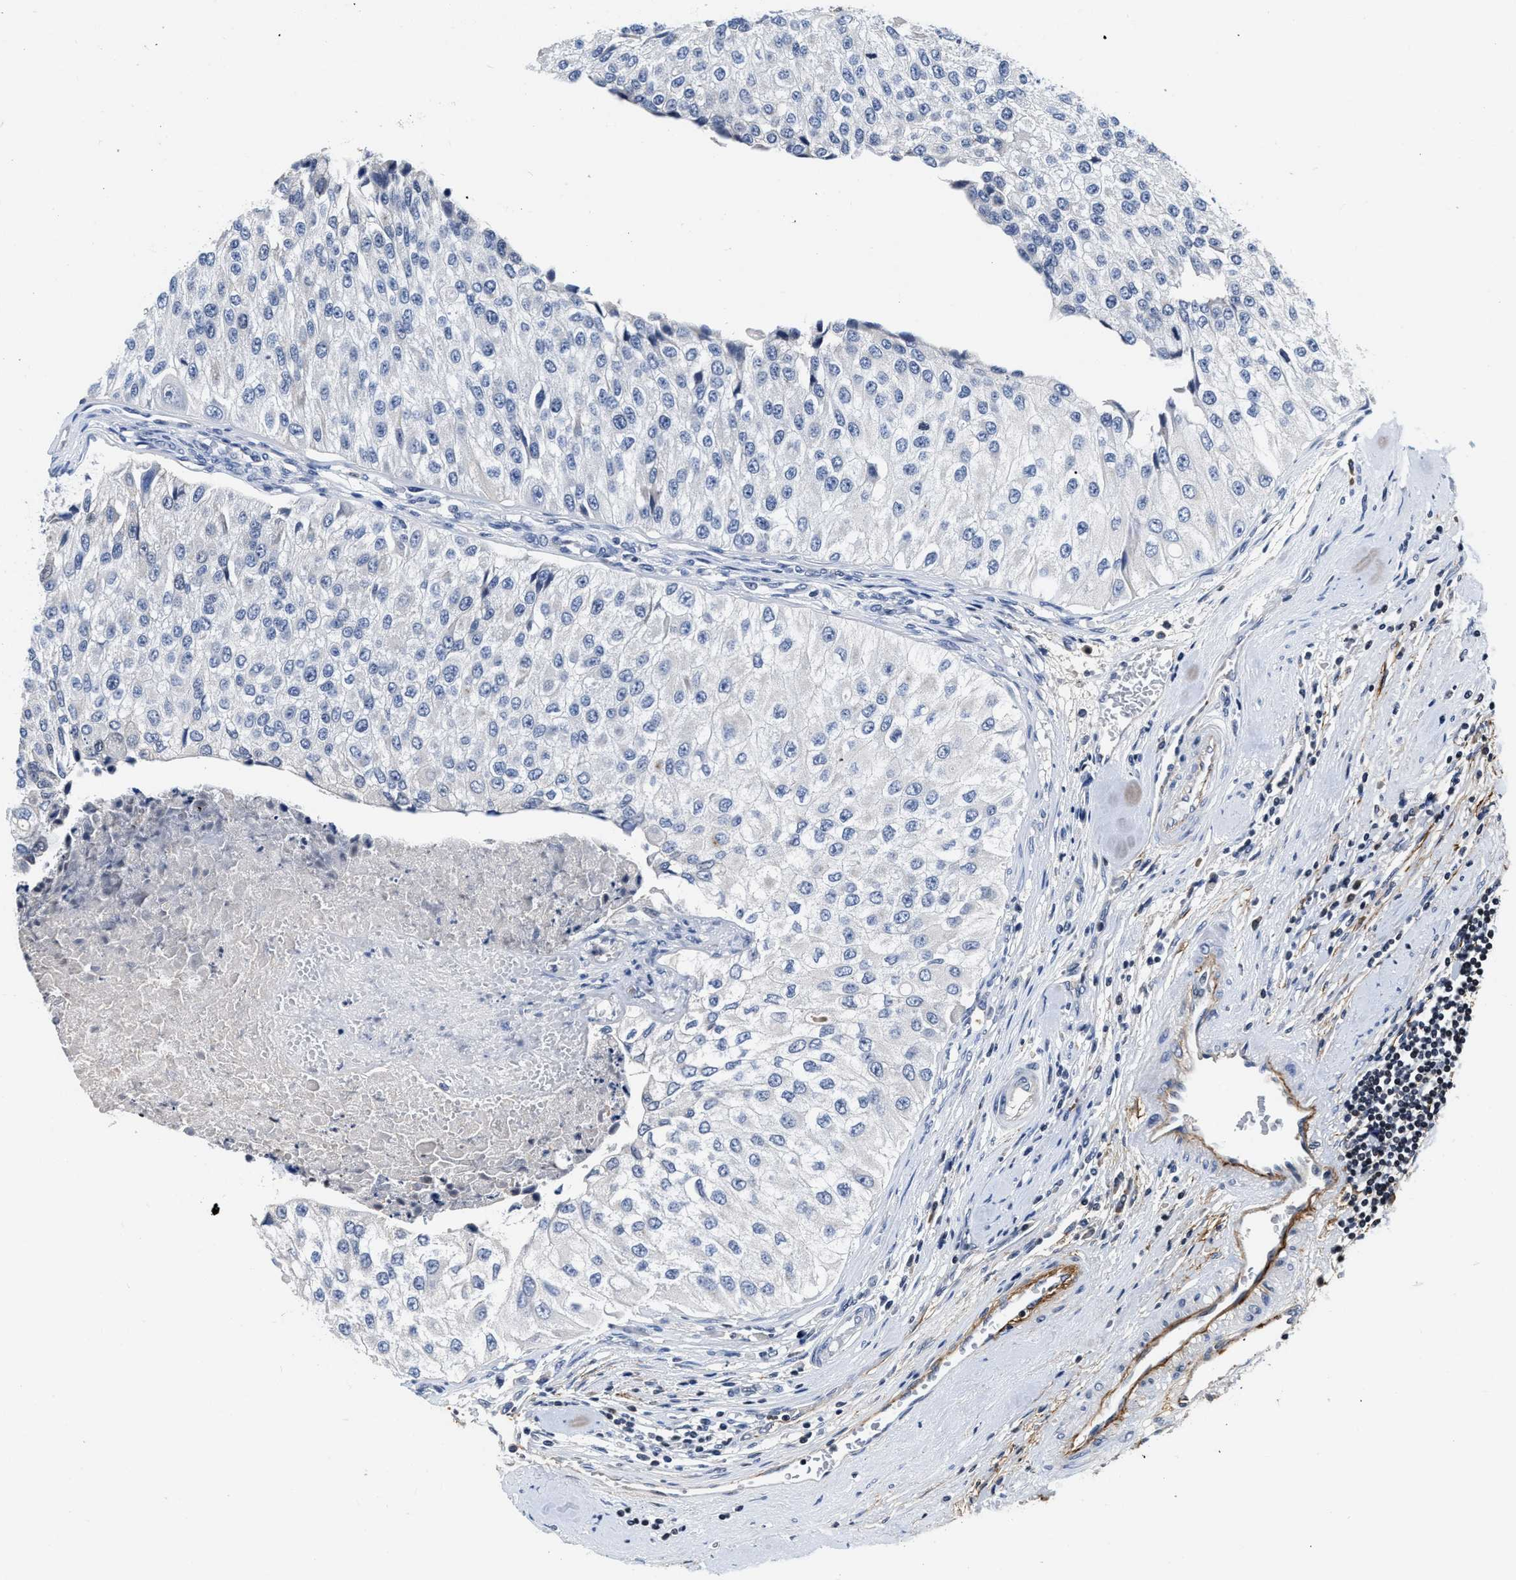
{"staining": {"intensity": "negative", "quantity": "none", "location": "none"}, "tissue": "urothelial cancer", "cell_type": "Tumor cells", "image_type": "cancer", "snomed": [{"axis": "morphology", "description": "Urothelial carcinoma, High grade"}, {"axis": "topography", "description": "Kidney"}, {"axis": "topography", "description": "Urinary bladder"}], "caption": "Tumor cells are negative for protein expression in human urothelial carcinoma (high-grade).", "gene": "FBLN2", "patient": {"sex": "male", "age": 77}}